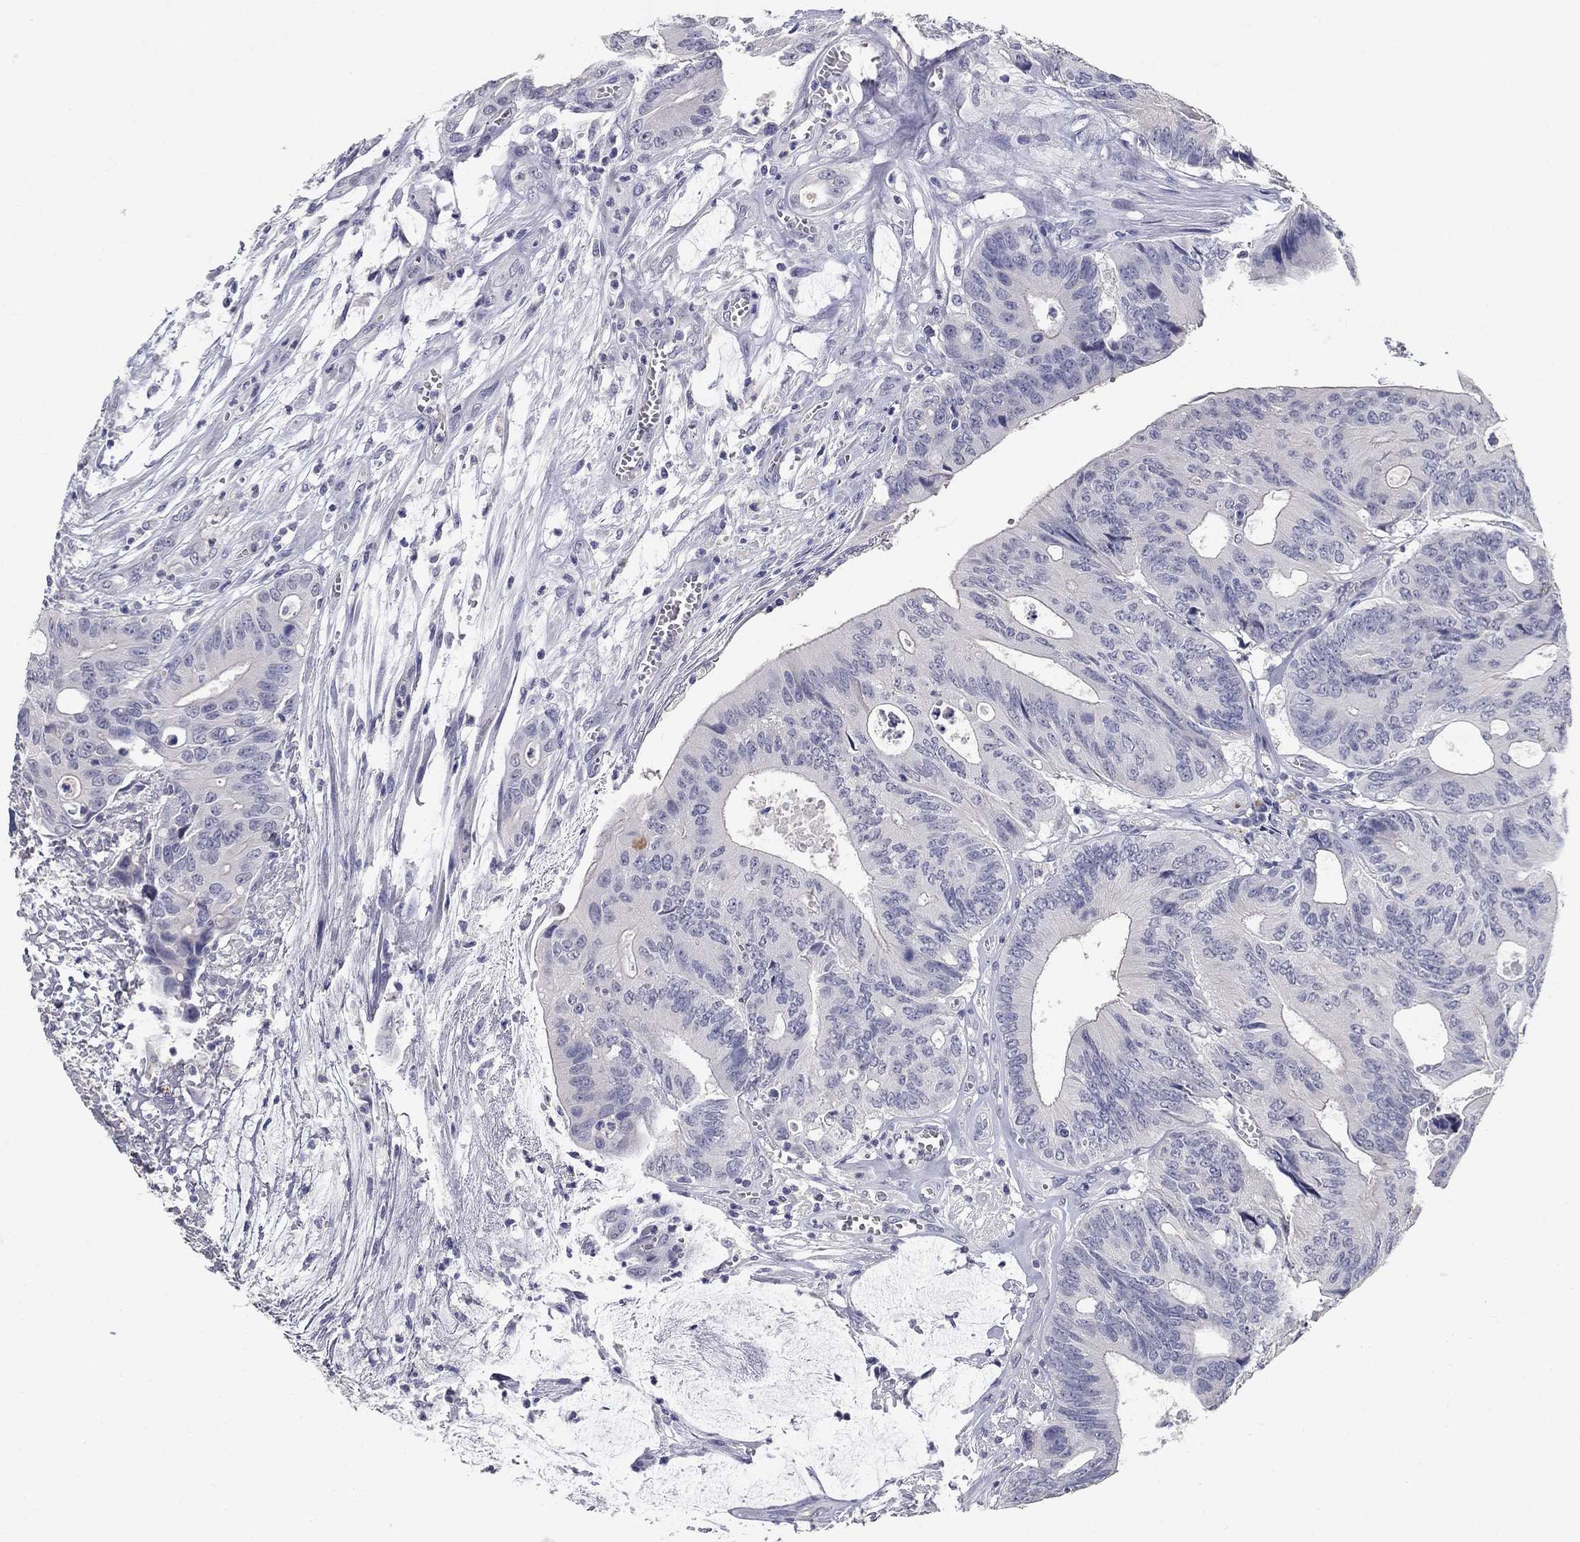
{"staining": {"intensity": "negative", "quantity": "none", "location": "none"}, "tissue": "colorectal cancer", "cell_type": "Tumor cells", "image_type": "cancer", "snomed": [{"axis": "morphology", "description": "Normal tissue, NOS"}, {"axis": "morphology", "description": "Adenocarcinoma, NOS"}, {"axis": "topography", "description": "Colon"}], "caption": "Immunohistochemical staining of colorectal cancer exhibits no significant staining in tumor cells.", "gene": "POMC", "patient": {"sex": "male", "age": 65}}